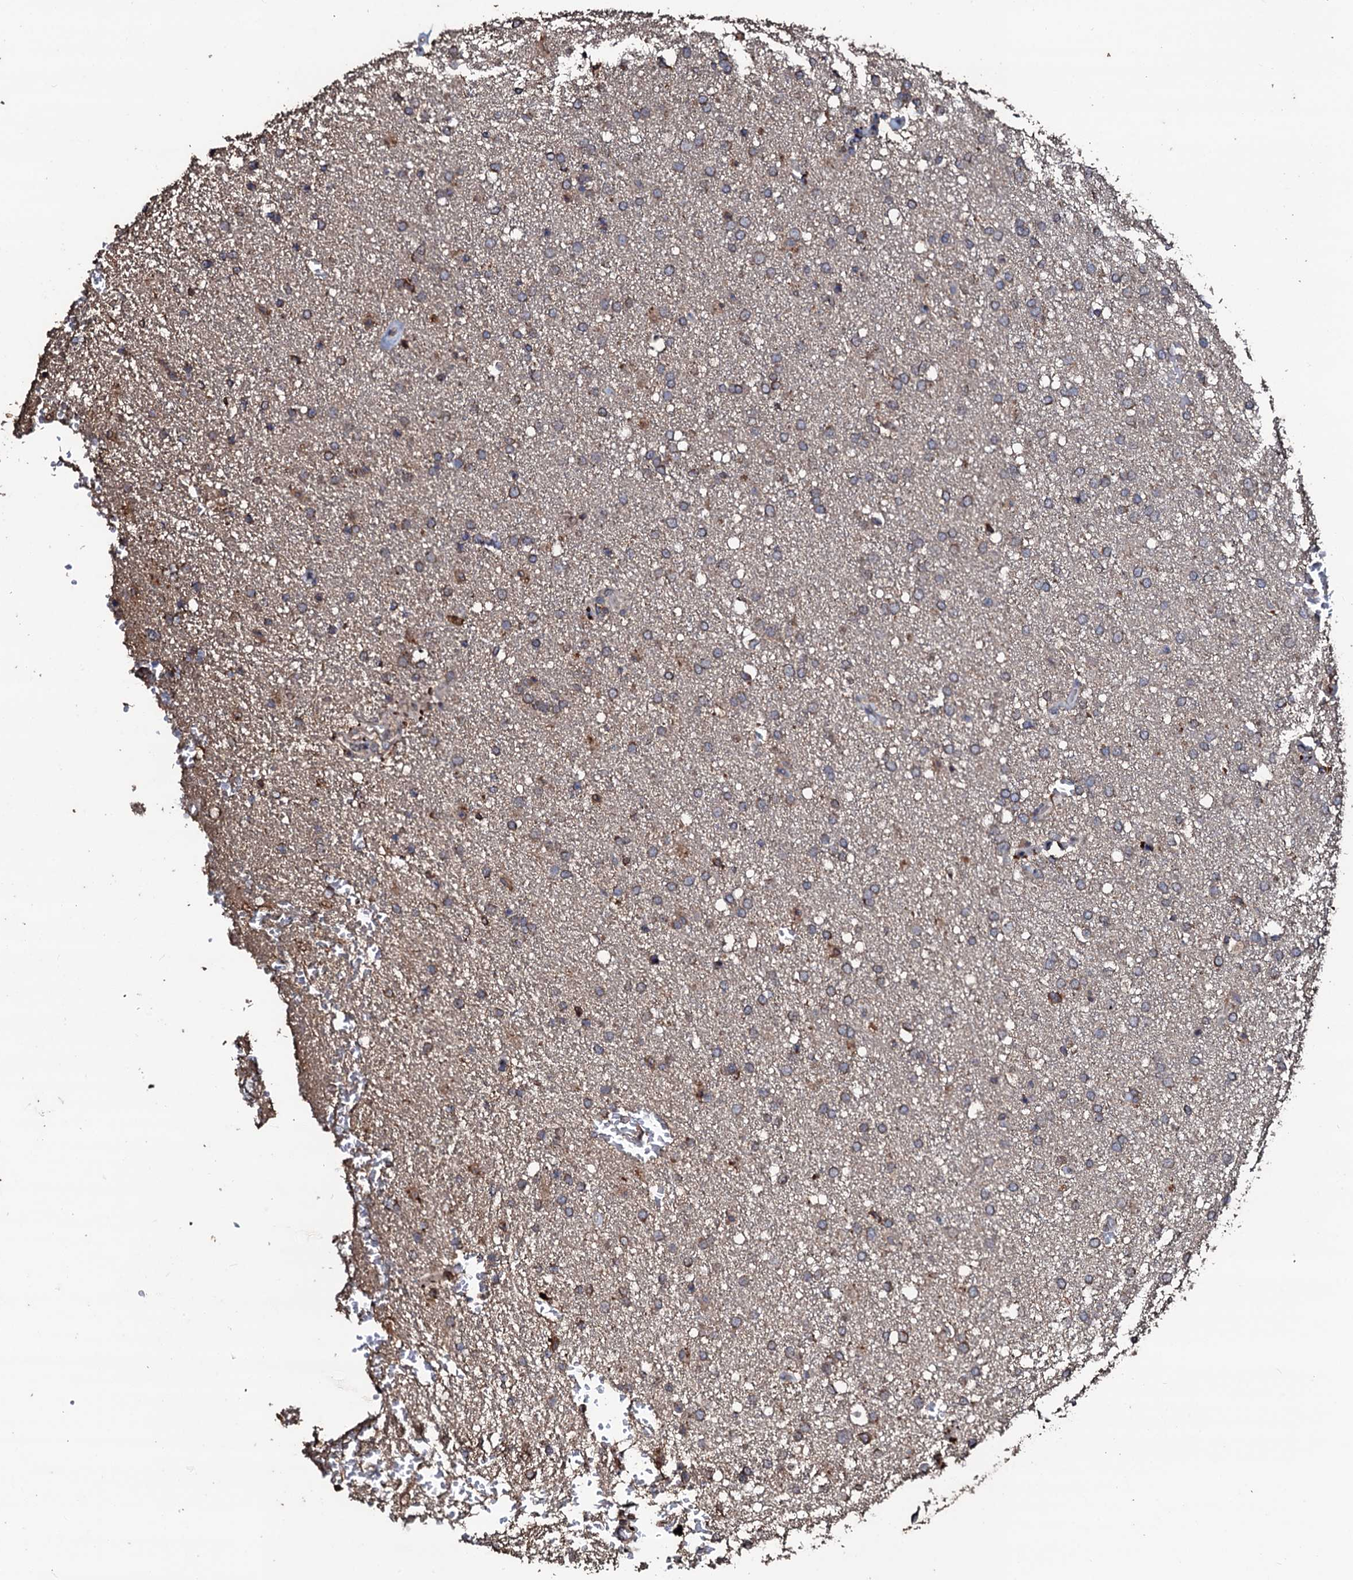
{"staining": {"intensity": "moderate", "quantity": "<25%", "location": "cytoplasmic/membranous"}, "tissue": "glioma", "cell_type": "Tumor cells", "image_type": "cancer", "snomed": [{"axis": "morphology", "description": "Glioma, malignant, High grade"}, {"axis": "topography", "description": "Brain"}], "caption": "Protein staining of glioma tissue displays moderate cytoplasmic/membranous positivity in approximately <25% of tumor cells. (DAB (3,3'-diaminobenzidine) IHC with brightfield microscopy, high magnification).", "gene": "SDHAF2", "patient": {"sex": "male", "age": 72}}